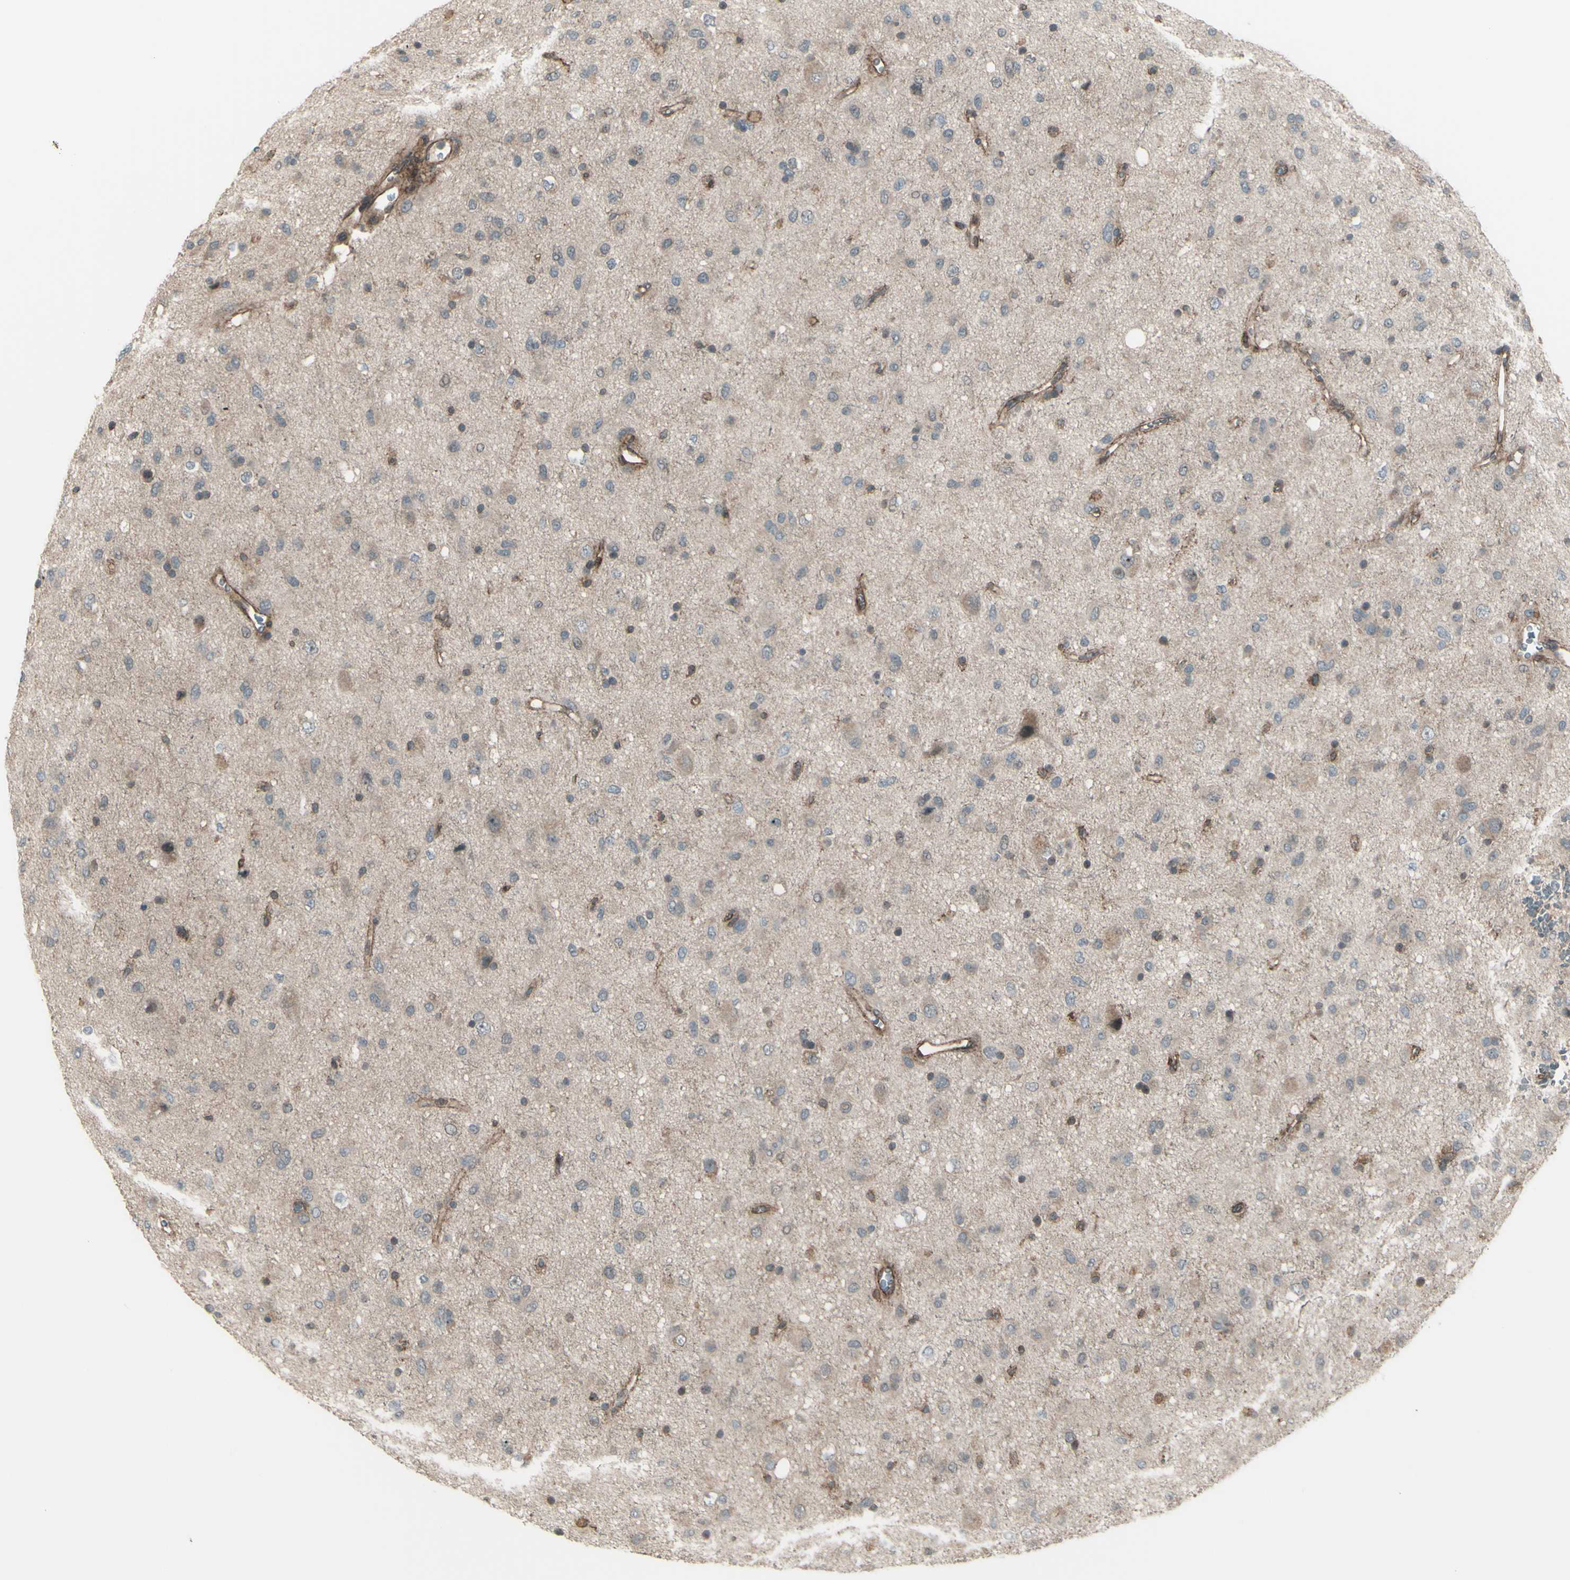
{"staining": {"intensity": "weak", "quantity": ">75%", "location": "cytoplasmic/membranous"}, "tissue": "glioma", "cell_type": "Tumor cells", "image_type": "cancer", "snomed": [{"axis": "morphology", "description": "Glioma, malignant, Low grade"}, {"axis": "topography", "description": "Brain"}], "caption": "High-power microscopy captured an immunohistochemistry (IHC) histopathology image of glioma, revealing weak cytoplasmic/membranous expression in approximately >75% of tumor cells.", "gene": "FXYD5", "patient": {"sex": "male", "age": 77}}